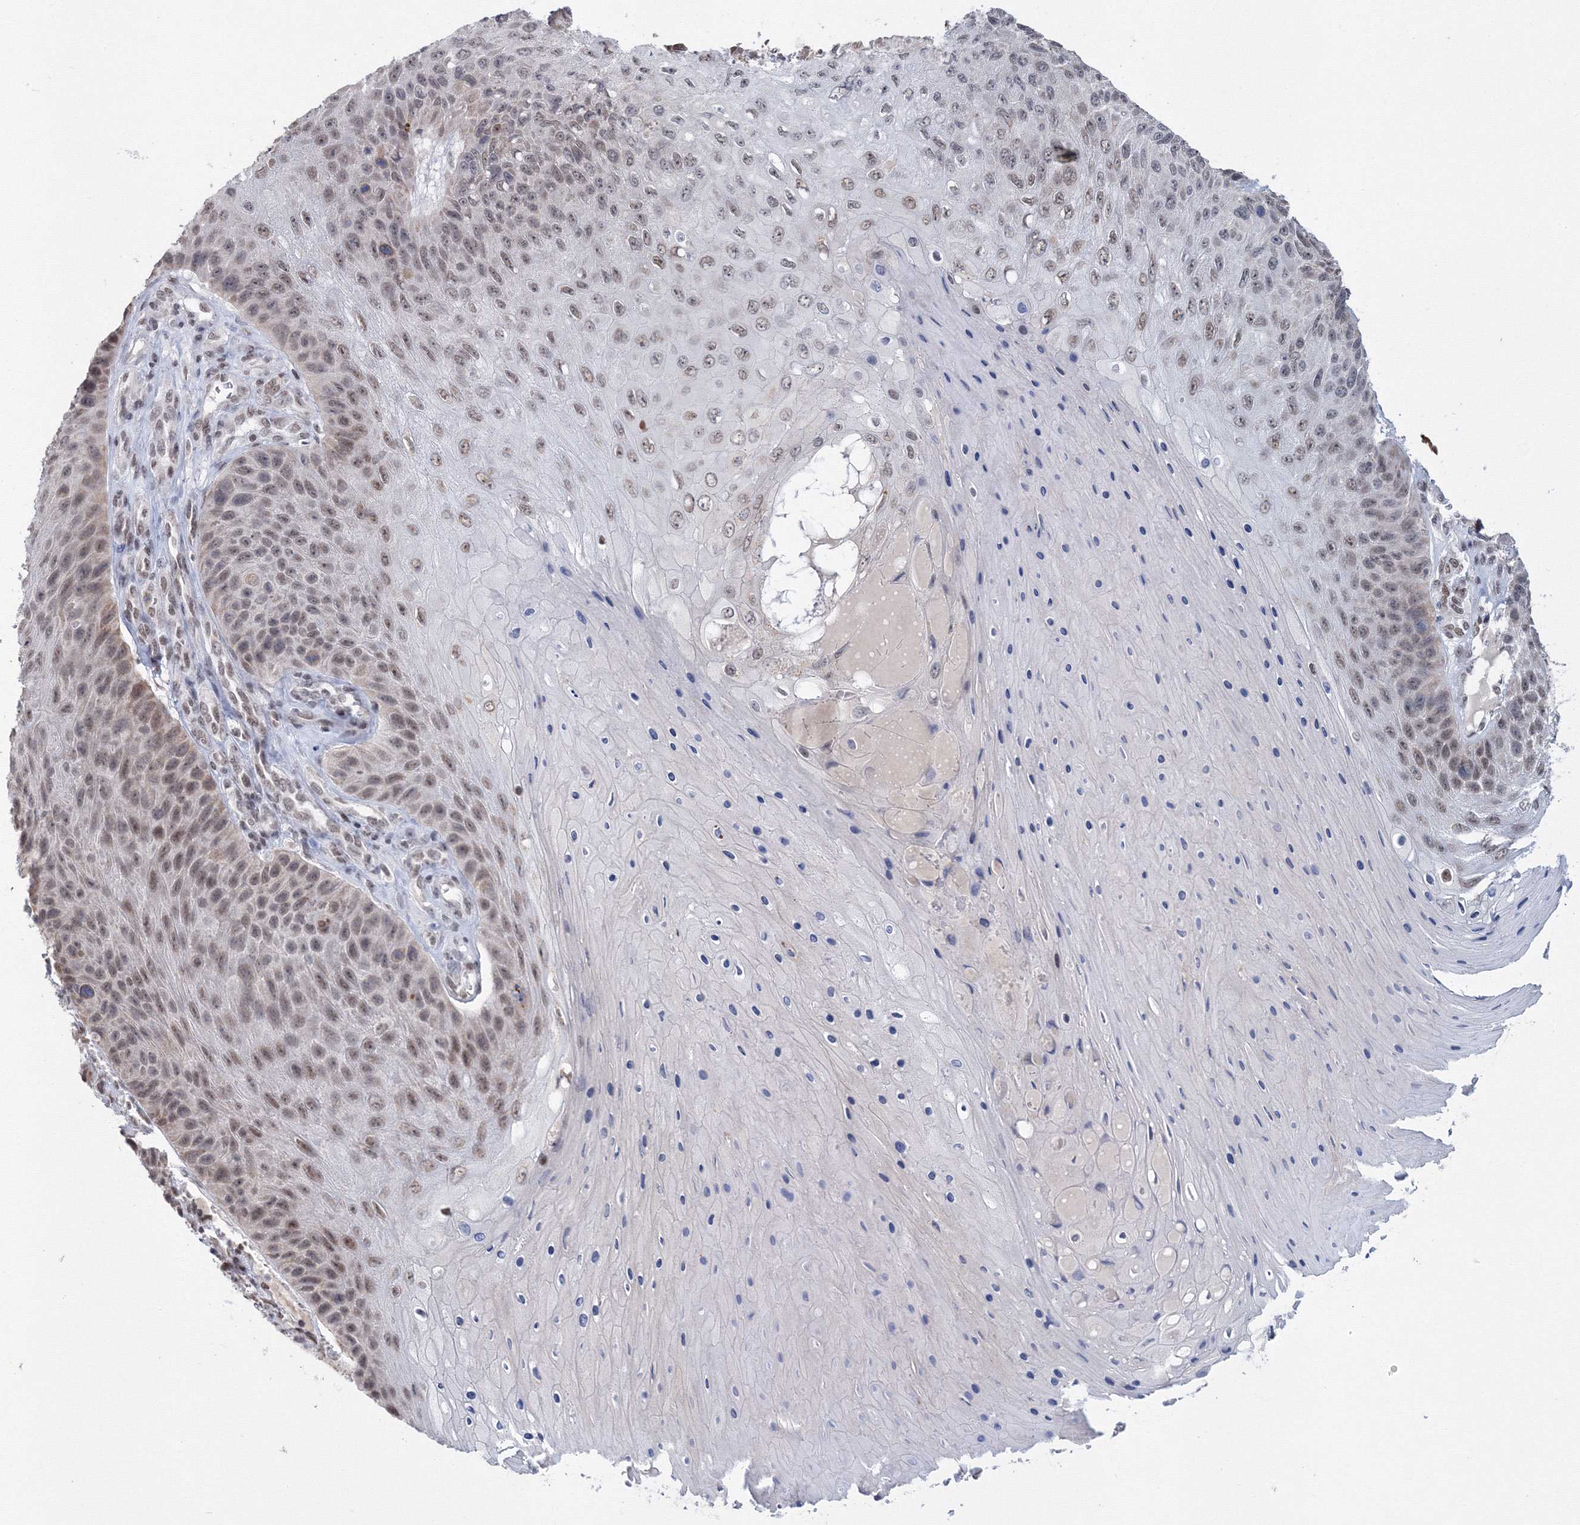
{"staining": {"intensity": "weak", "quantity": ">75%", "location": "nuclear"}, "tissue": "skin cancer", "cell_type": "Tumor cells", "image_type": "cancer", "snomed": [{"axis": "morphology", "description": "Squamous cell carcinoma, NOS"}, {"axis": "topography", "description": "Skin"}], "caption": "A photomicrograph of human skin cancer stained for a protein exhibits weak nuclear brown staining in tumor cells.", "gene": "SF3B6", "patient": {"sex": "female", "age": 88}}